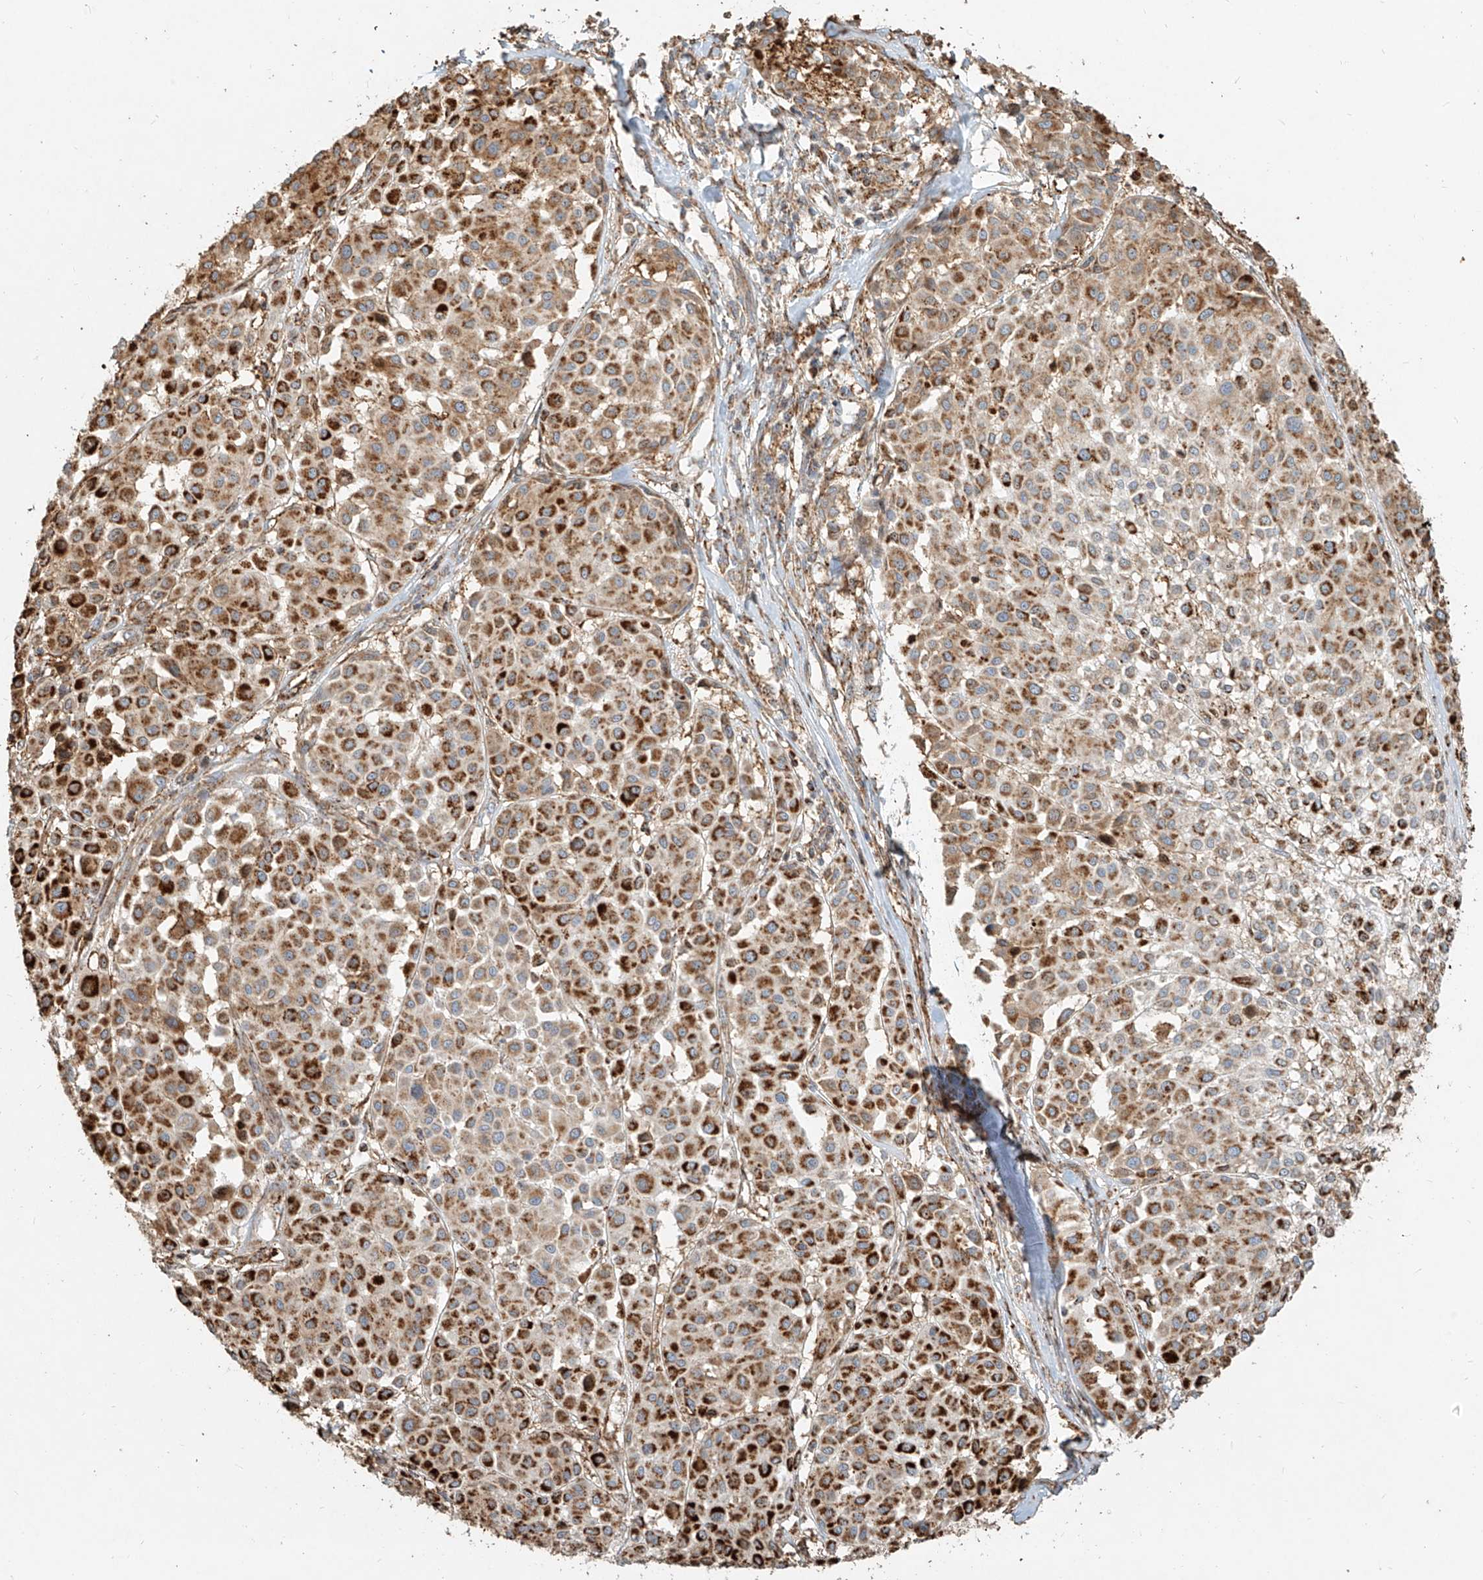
{"staining": {"intensity": "moderate", "quantity": ">75%", "location": "cytoplasmic/membranous"}, "tissue": "melanoma", "cell_type": "Tumor cells", "image_type": "cancer", "snomed": [{"axis": "morphology", "description": "Malignant melanoma, Metastatic site"}, {"axis": "topography", "description": "Soft tissue"}], "caption": "The micrograph reveals immunohistochemical staining of melanoma. There is moderate cytoplasmic/membranous expression is identified in approximately >75% of tumor cells.", "gene": "MTX2", "patient": {"sex": "male", "age": 41}}